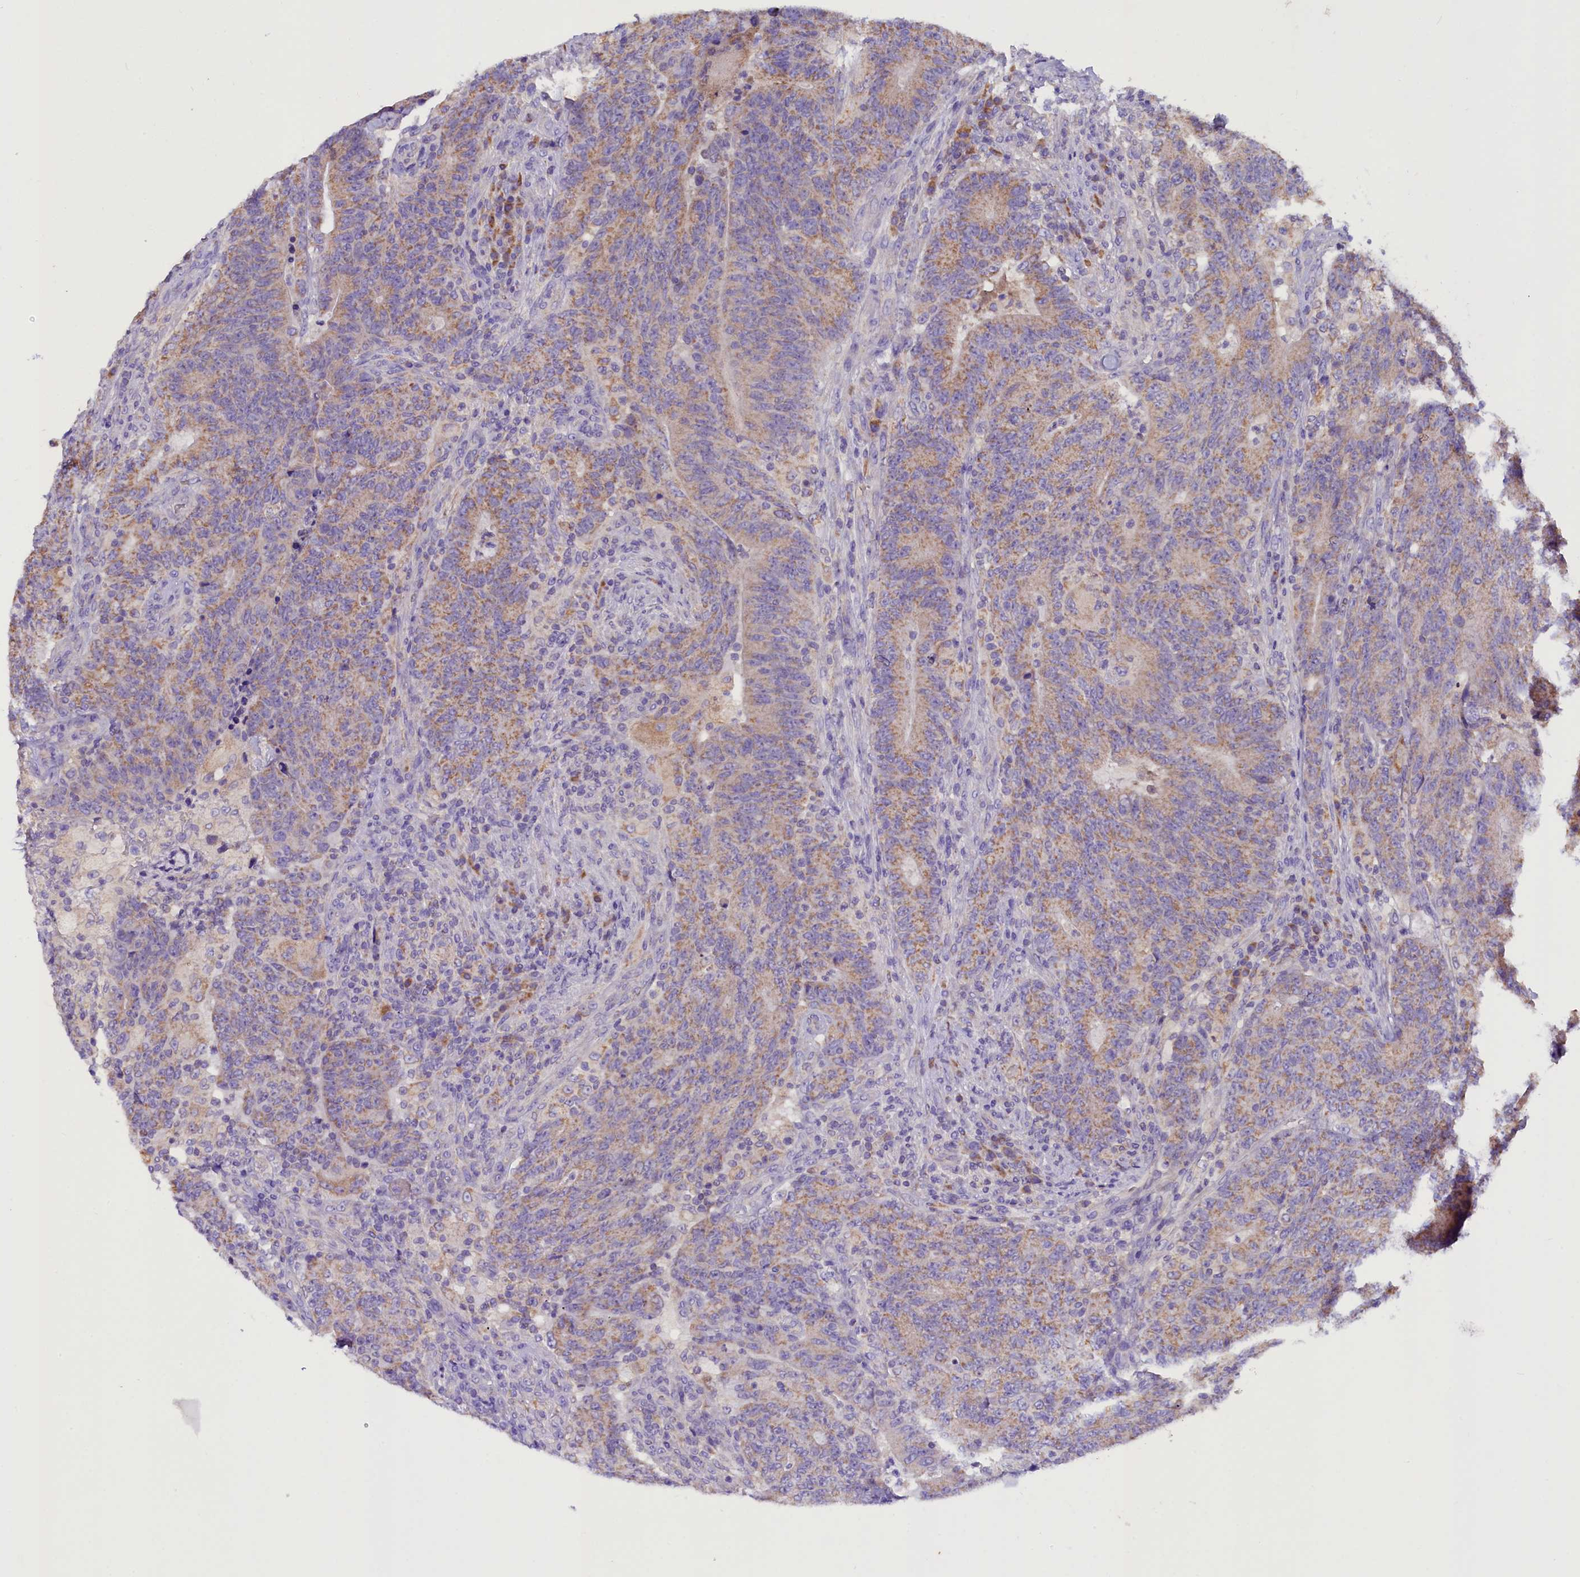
{"staining": {"intensity": "weak", "quantity": ">75%", "location": "cytoplasmic/membranous"}, "tissue": "colorectal cancer", "cell_type": "Tumor cells", "image_type": "cancer", "snomed": [{"axis": "morphology", "description": "Adenocarcinoma, NOS"}, {"axis": "topography", "description": "Colon"}], "caption": "The immunohistochemical stain shows weak cytoplasmic/membranous expression in tumor cells of colorectal cancer tissue.", "gene": "SIX5", "patient": {"sex": "female", "age": 75}}